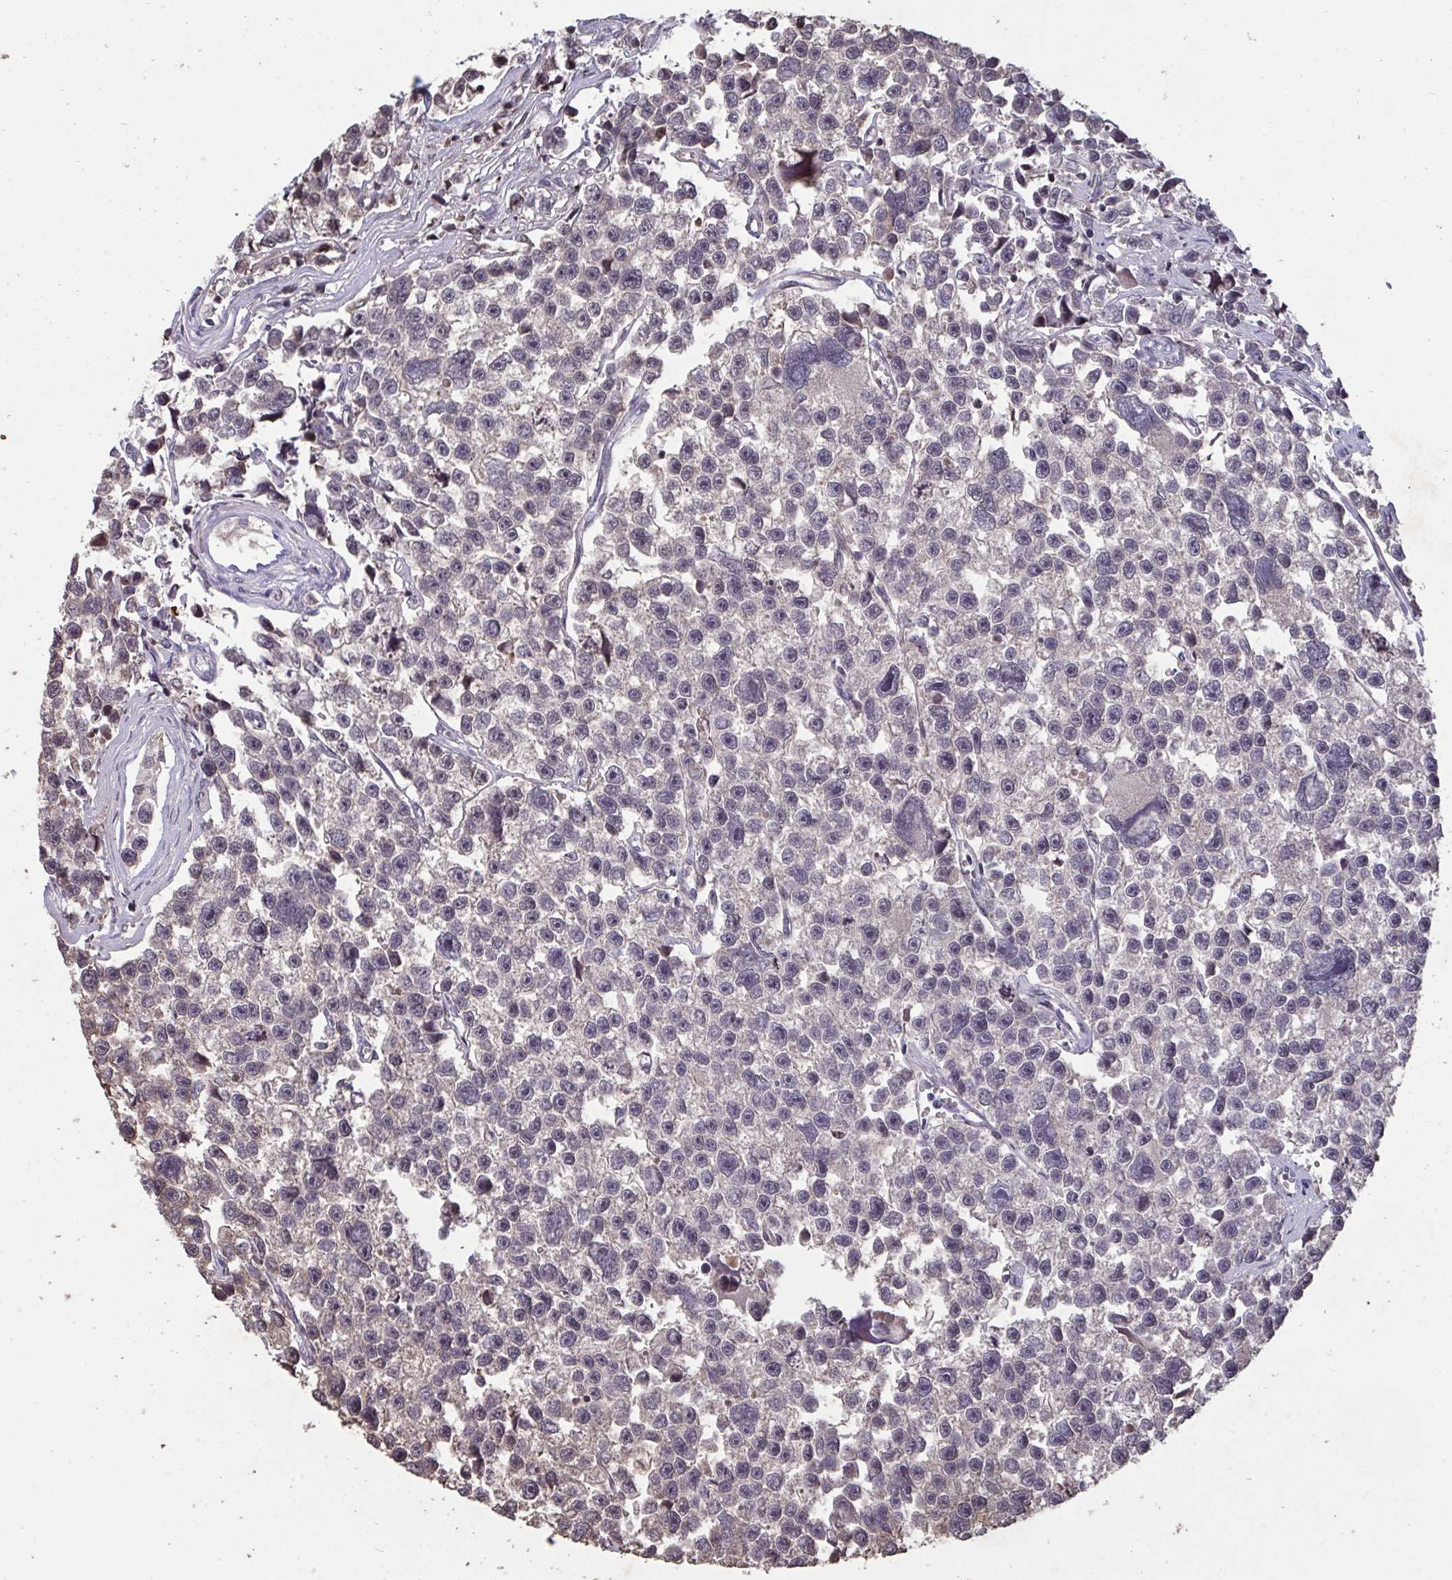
{"staining": {"intensity": "negative", "quantity": "none", "location": "none"}, "tissue": "testis cancer", "cell_type": "Tumor cells", "image_type": "cancer", "snomed": [{"axis": "morphology", "description": "Seminoma, NOS"}, {"axis": "topography", "description": "Testis"}], "caption": "The image shows no significant staining in tumor cells of testis seminoma.", "gene": "PELI2", "patient": {"sex": "male", "age": 26}}